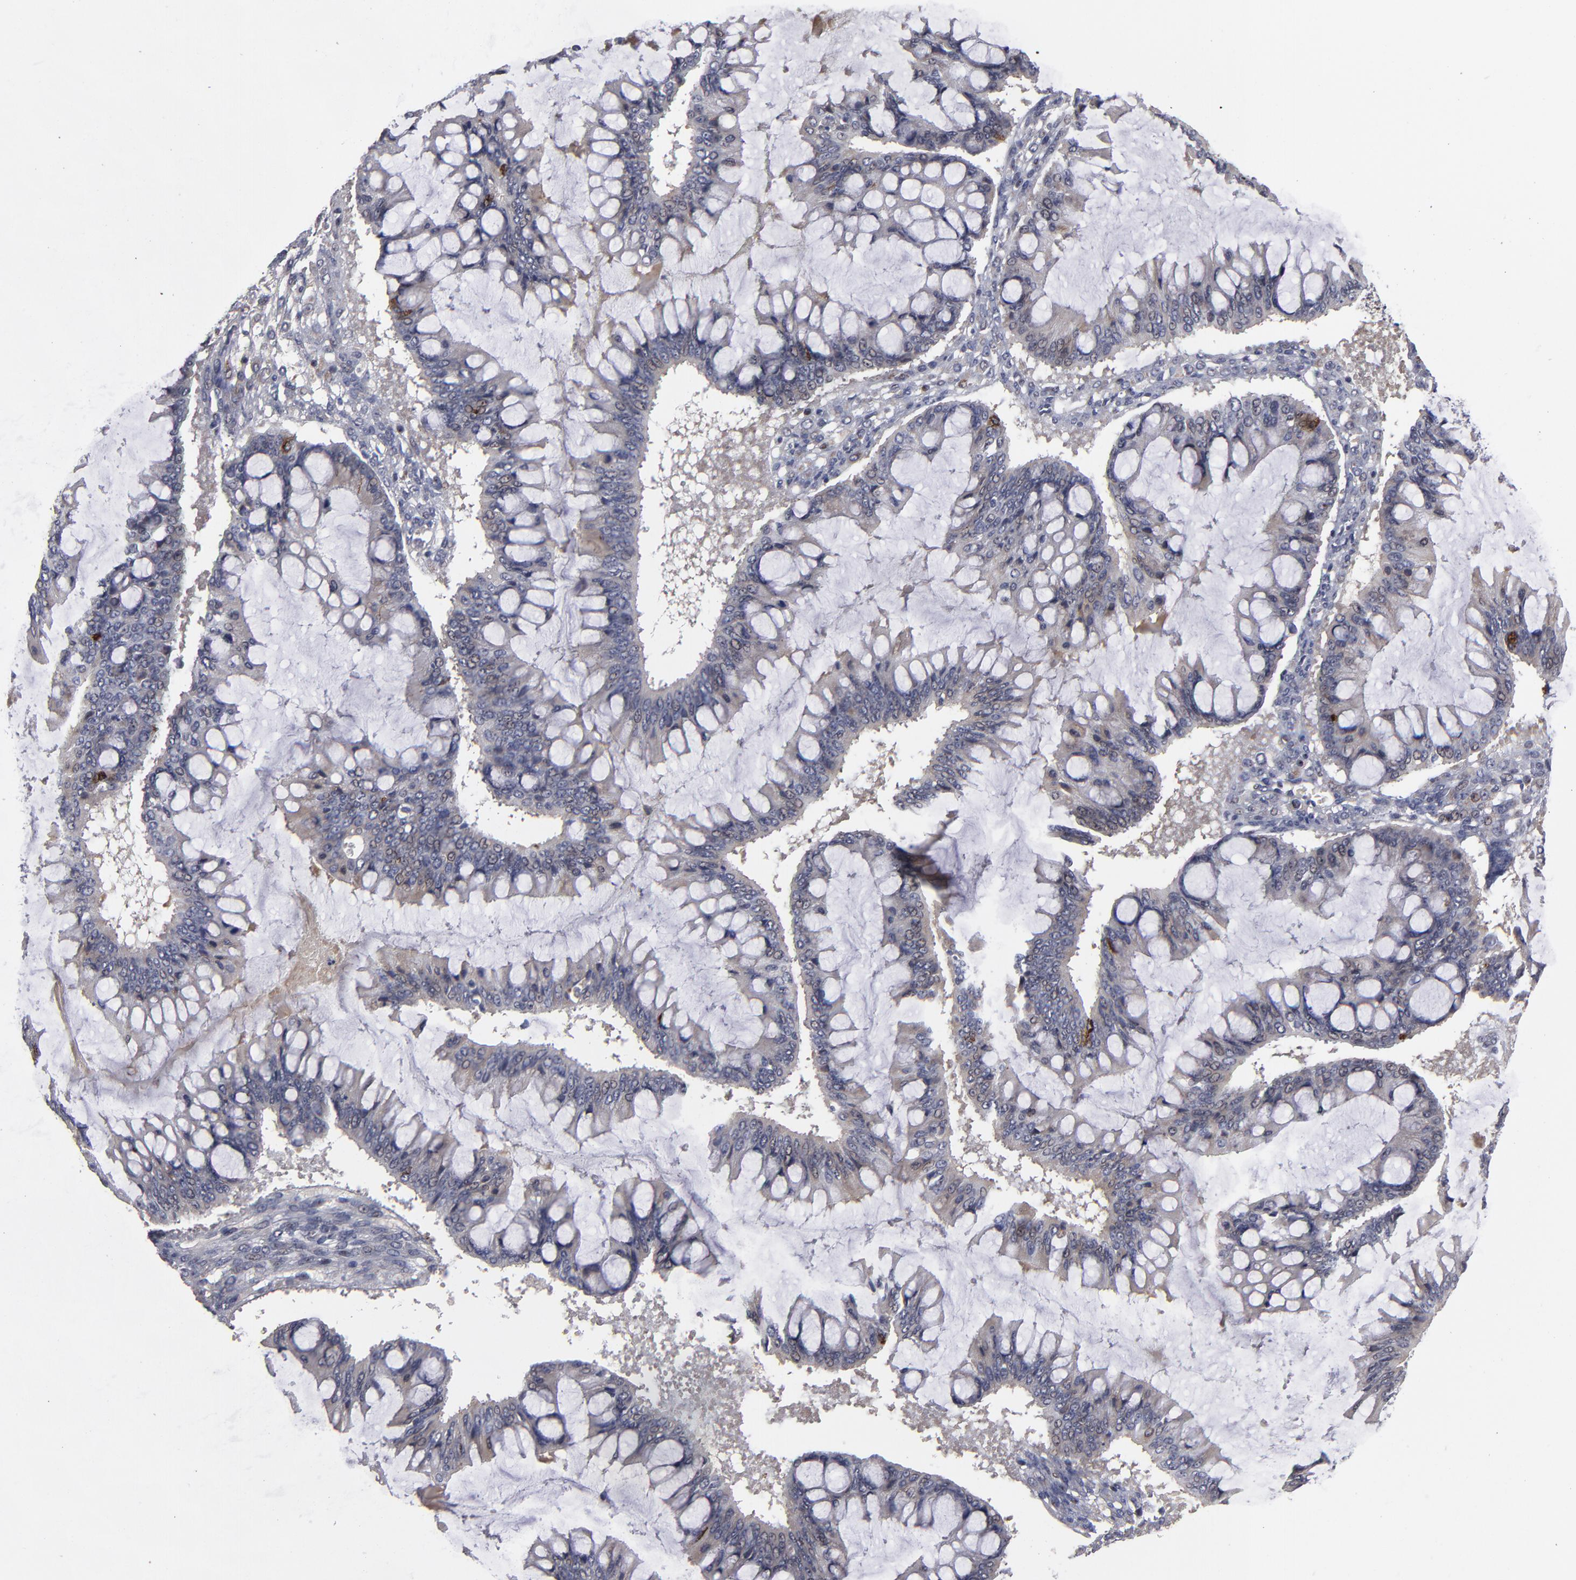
{"staining": {"intensity": "weak", "quantity": "25%-75%", "location": "nuclear"}, "tissue": "ovarian cancer", "cell_type": "Tumor cells", "image_type": "cancer", "snomed": [{"axis": "morphology", "description": "Cystadenocarcinoma, mucinous, NOS"}, {"axis": "topography", "description": "Ovary"}], "caption": "Approximately 25%-75% of tumor cells in human ovarian cancer (mucinous cystadenocarcinoma) exhibit weak nuclear protein positivity as visualized by brown immunohistochemical staining.", "gene": "EXD2", "patient": {"sex": "female", "age": 73}}